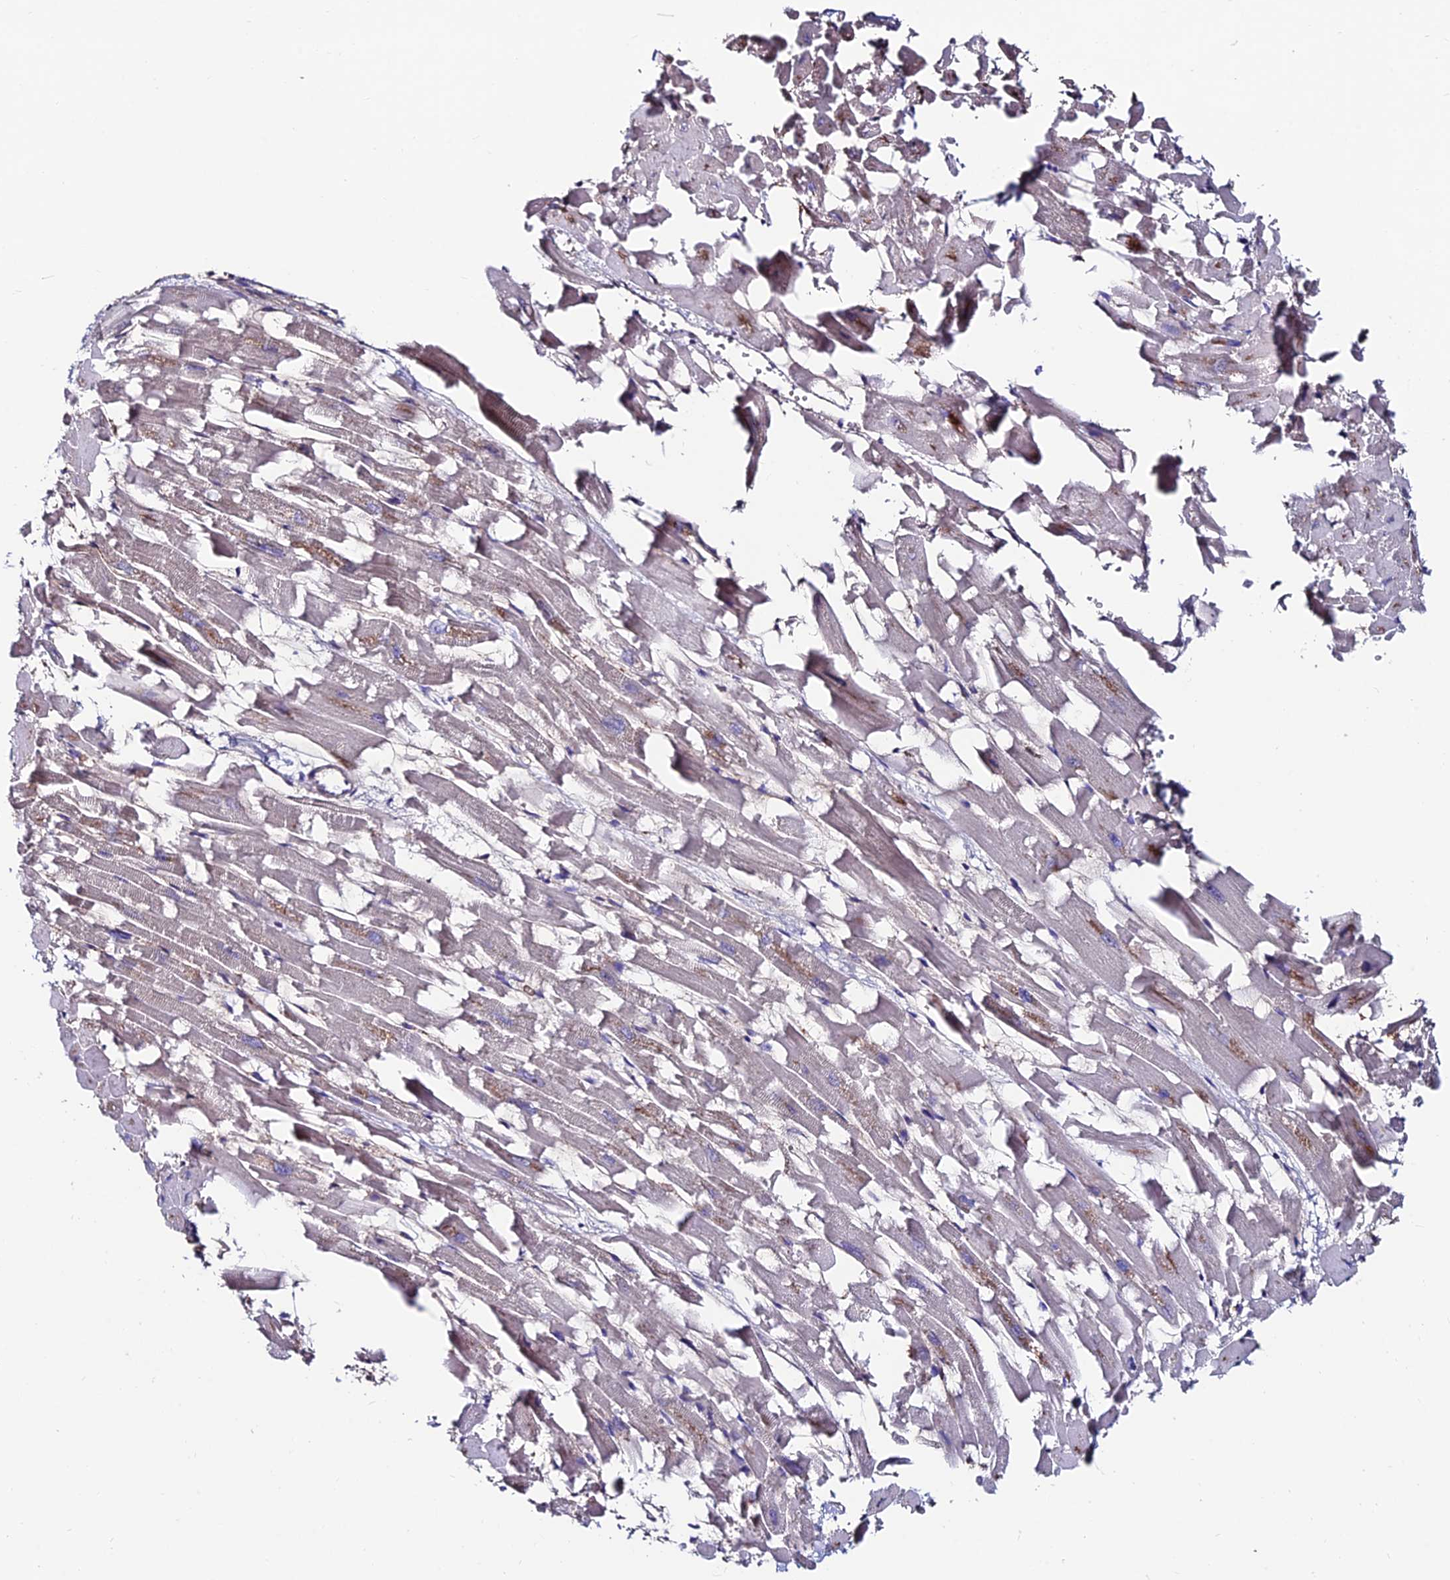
{"staining": {"intensity": "weak", "quantity": ">75%", "location": "cytoplasmic/membranous"}, "tissue": "heart muscle", "cell_type": "Cardiomyocytes", "image_type": "normal", "snomed": [{"axis": "morphology", "description": "Normal tissue, NOS"}, {"axis": "topography", "description": "Heart"}], "caption": "Heart muscle was stained to show a protein in brown. There is low levels of weak cytoplasmic/membranous positivity in approximately >75% of cardiomyocytes. The protein of interest is shown in brown color, while the nuclei are stained blue.", "gene": "SLC25A16", "patient": {"sex": "female", "age": 64}}